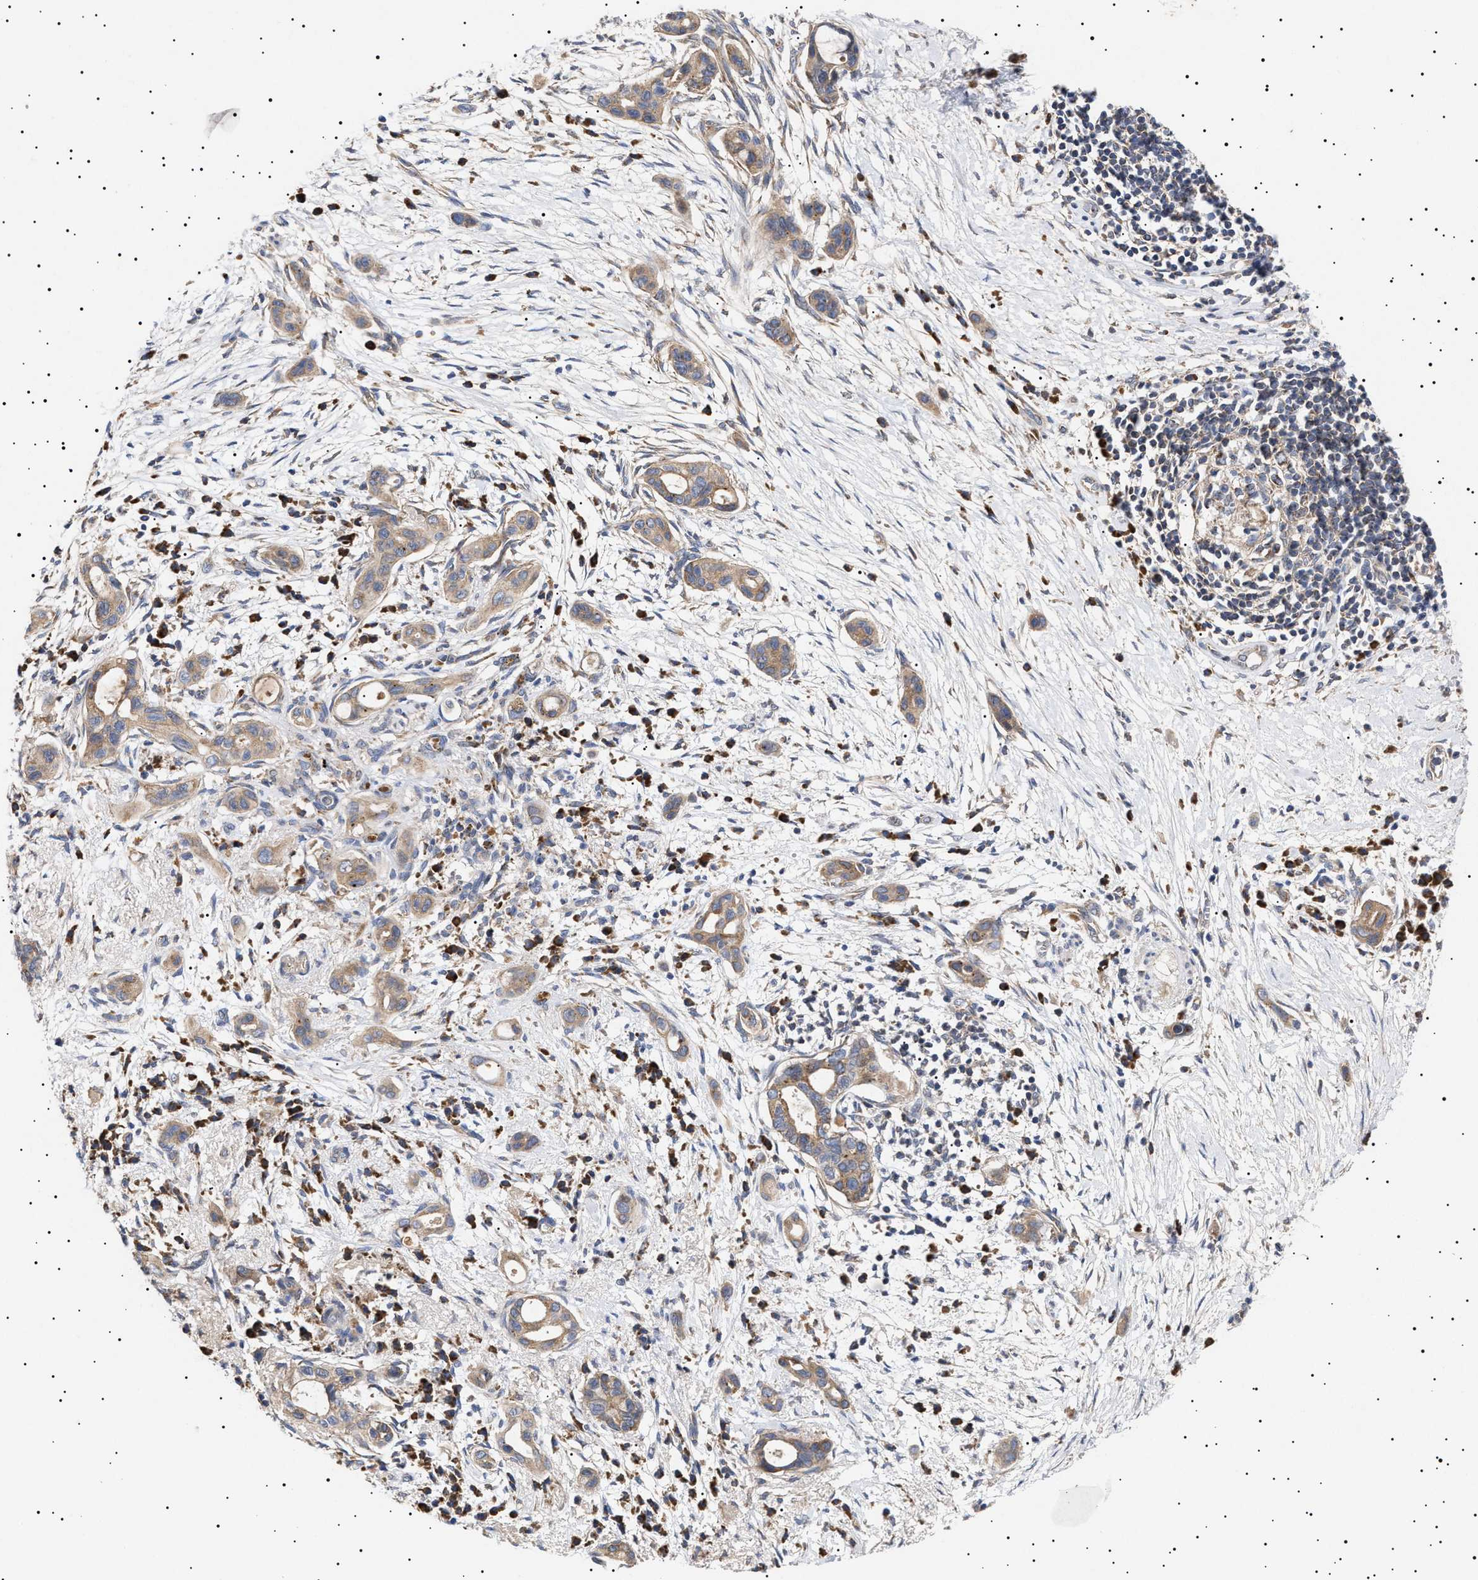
{"staining": {"intensity": "moderate", "quantity": ">75%", "location": "cytoplasmic/membranous"}, "tissue": "pancreatic cancer", "cell_type": "Tumor cells", "image_type": "cancer", "snomed": [{"axis": "morphology", "description": "Adenocarcinoma, NOS"}, {"axis": "topography", "description": "Pancreas"}], "caption": "This image shows IHC staining of human pancreatic cancer, with medium moderate cytoplasmic/membranous expression in approximately >75% of tumor cells.", "gene": "MRPL10", "patient": {"sex": "male", "age": 59}}